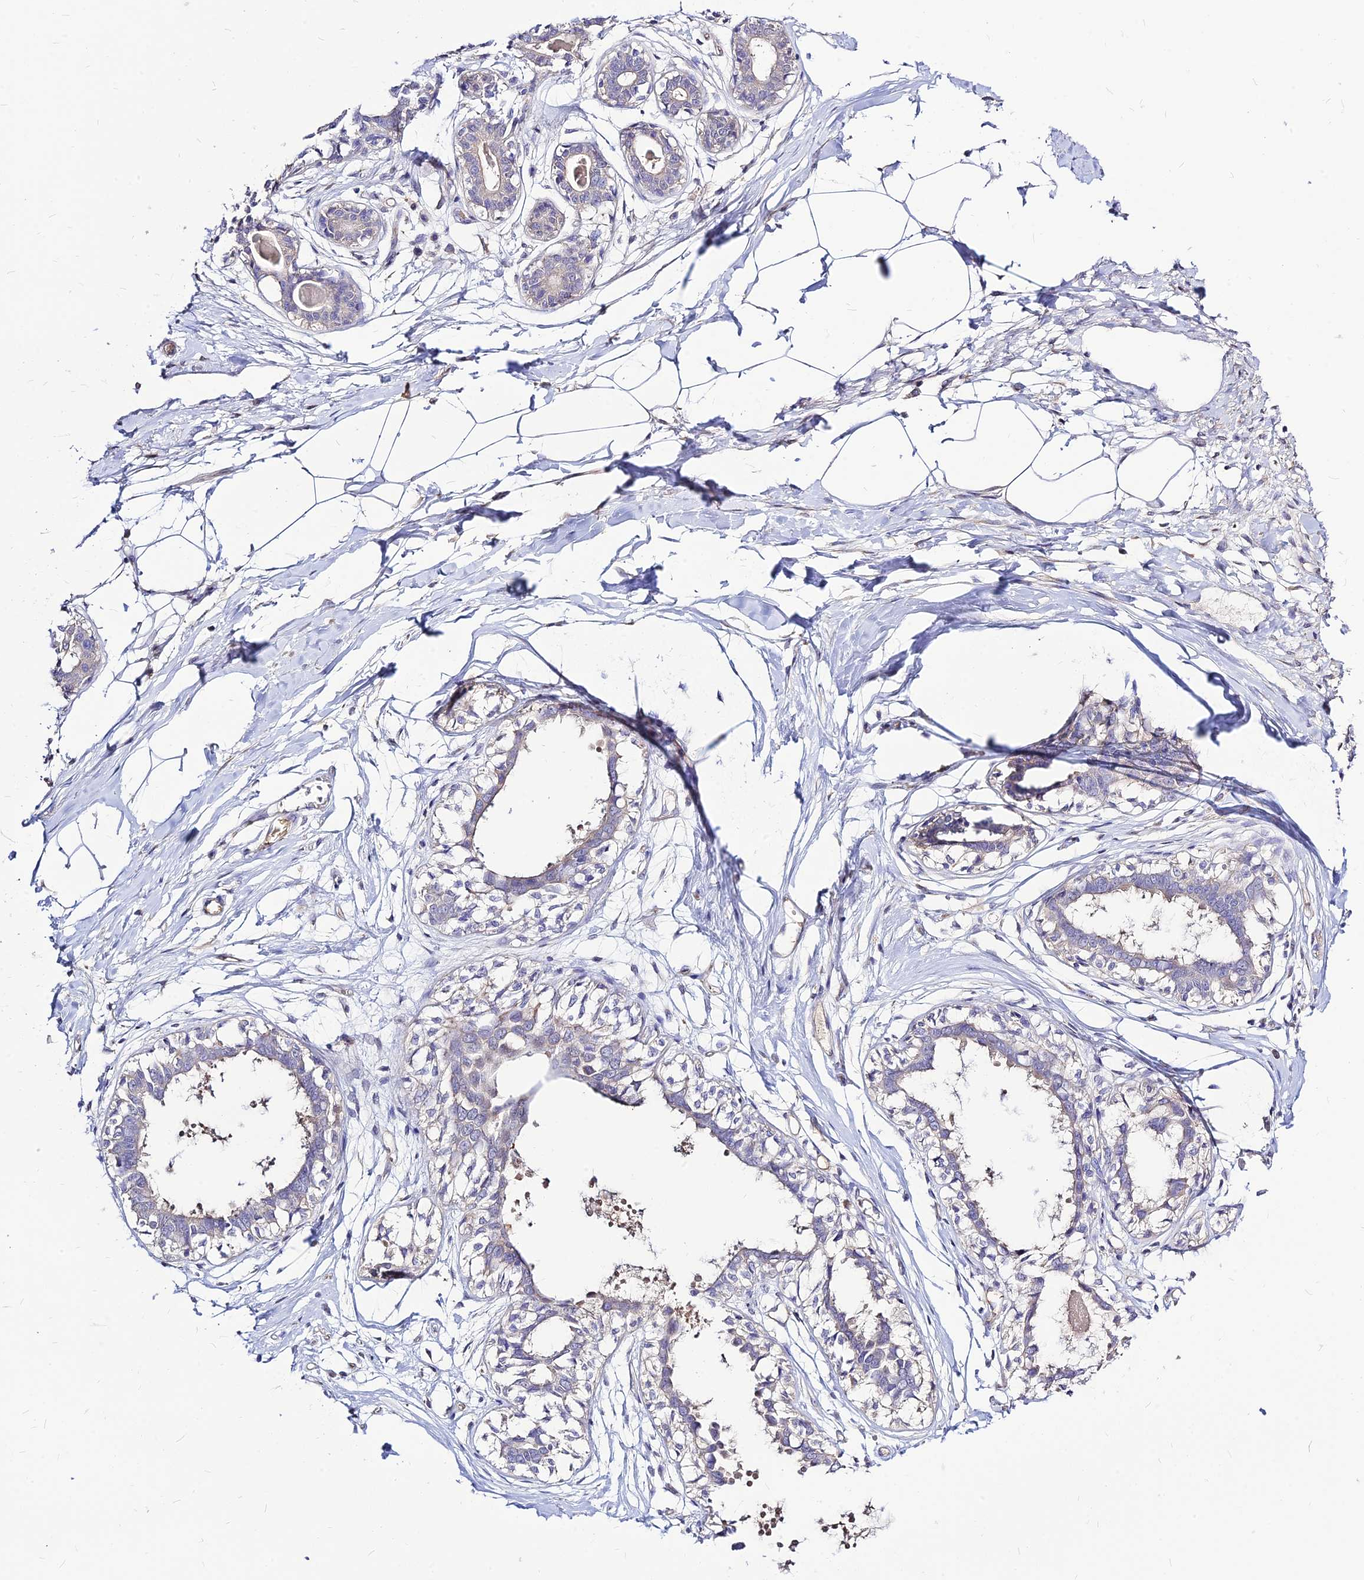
{"staining": {"intensity": "negative", "quantity": "none", "location": "none"}, "tissue": "breast", "cell_type": "Adipocytes", "image_type": "normal", "snomed": [{"axis": "morphology", "description": "Normal tissue, NOS"}, {"axis": "topography", "description": "Breast"}], "caption": "Immunohistochemistry (IHC) of normal breast shows no expression in adipocytes.", "gene": "CZIB", "patient": {"sex": "female", "age": 45}}